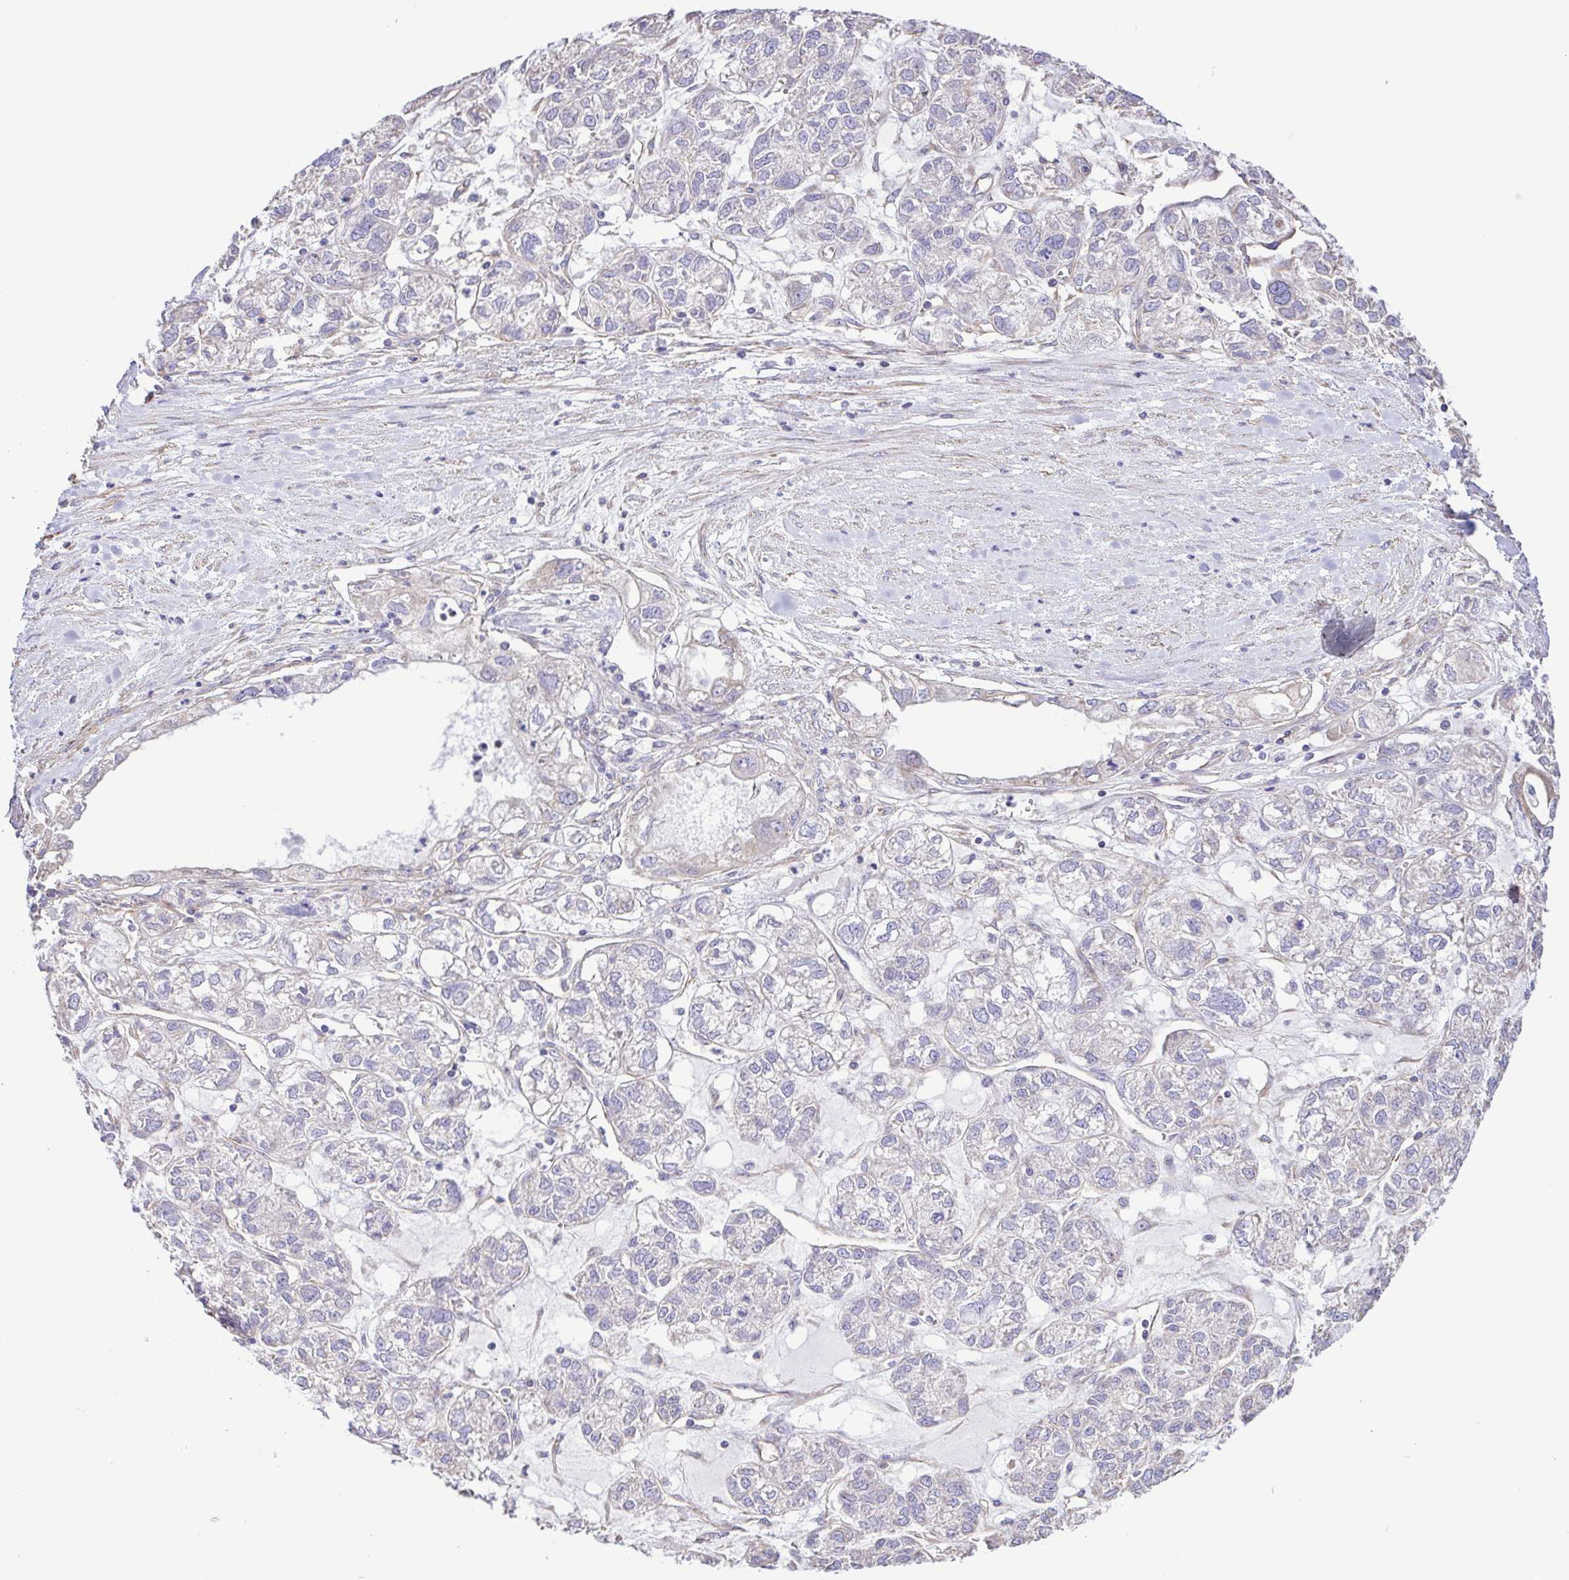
{"staining": {"intensity": "negative", "quantity": "none", "location": "none"}, "tissue": "ovarian cancer", "cell_type": "Tumor cells", "image_type": "cancer", "snomed": [{"axis": "morphology", "description": "Carcinoma, endometroid"}, {"axis": "topography", "description": "Ovary"}], "caption": "Immunohistochemistry of ovarian endometroid carcinoma displays no expression in tumor cells.", "gene": "FLT1", "patient": {"sex": "female", "age": 64}}